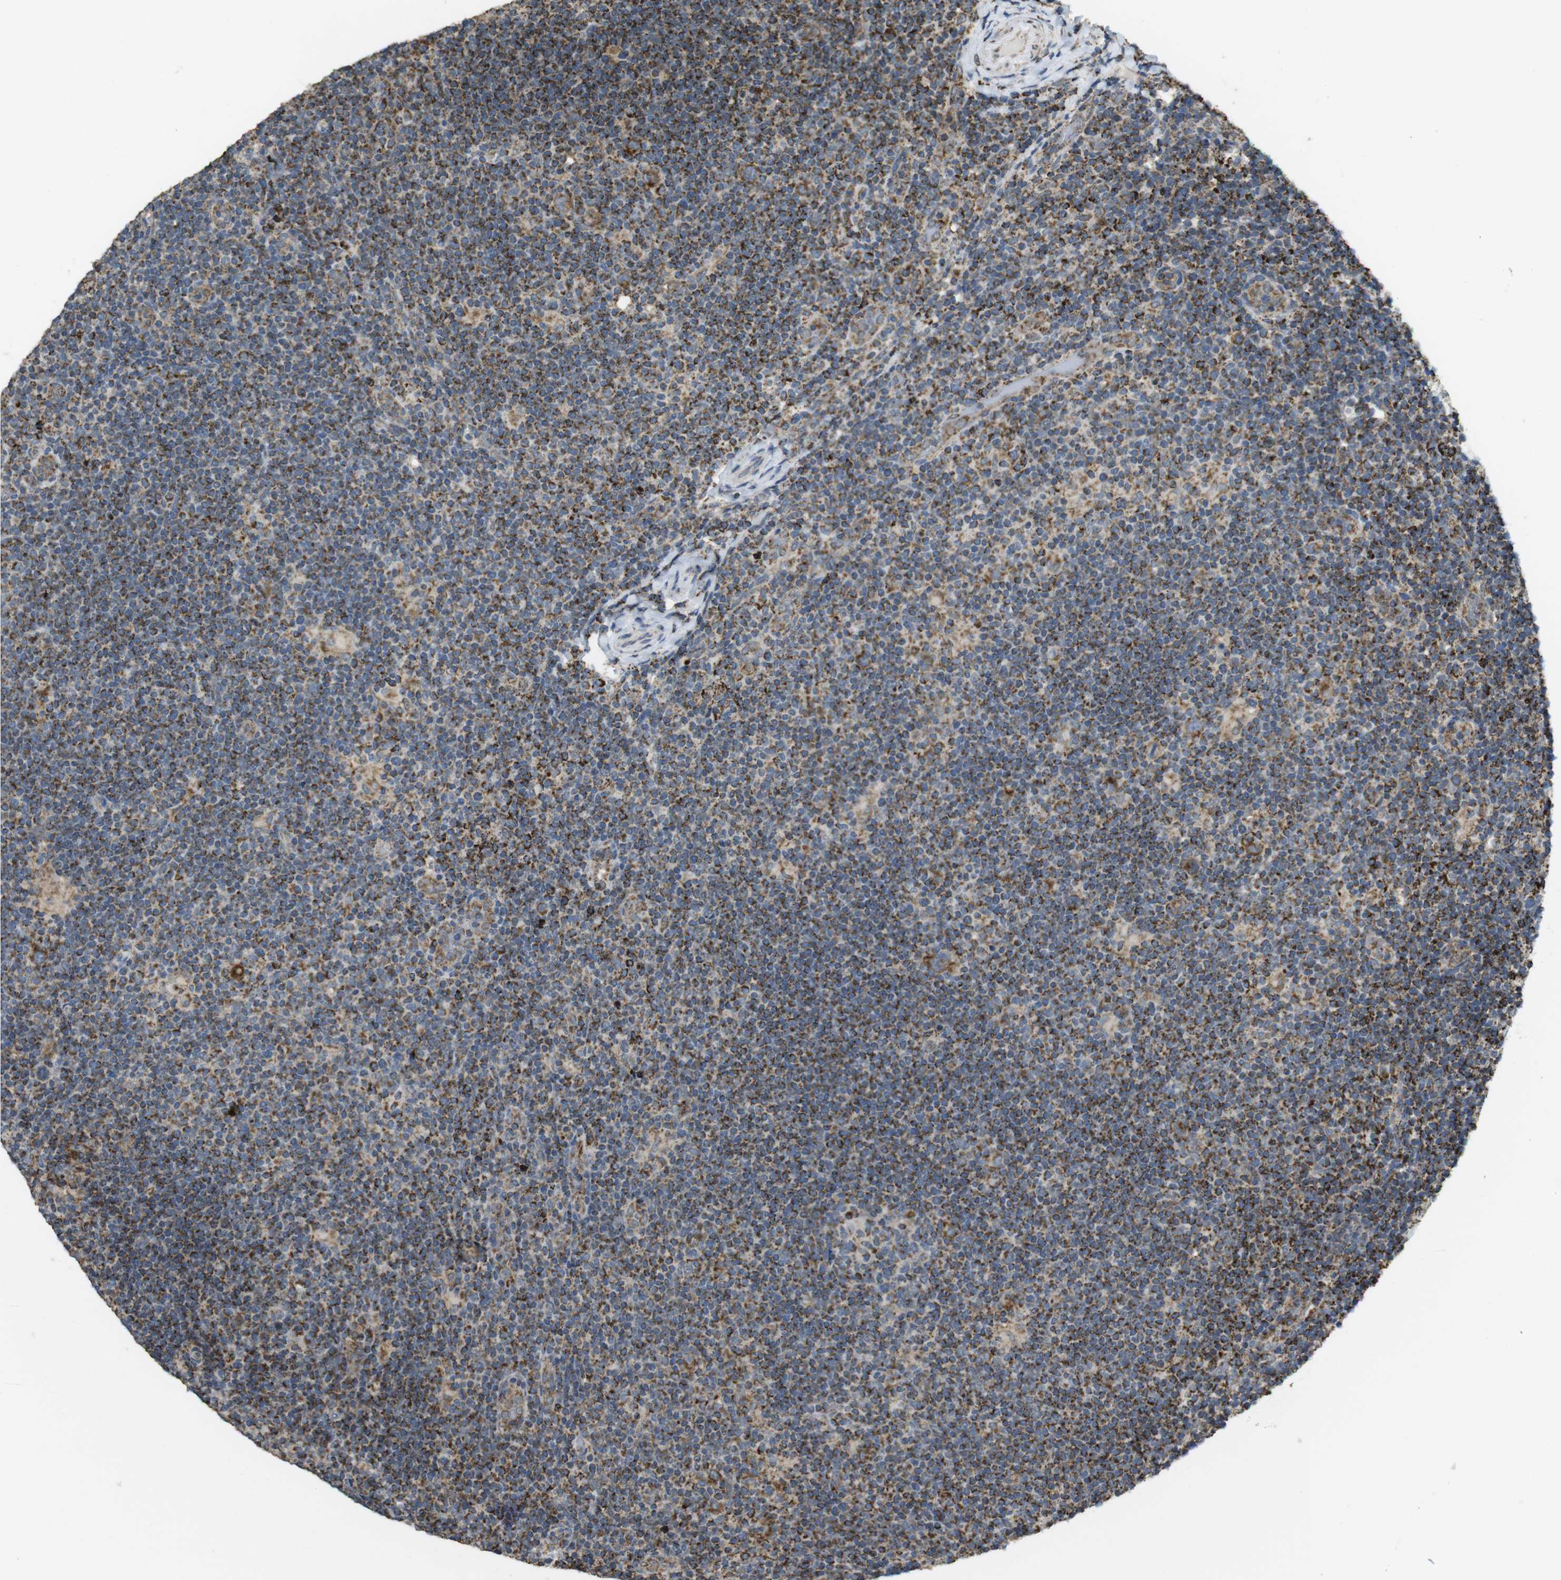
{"staining": {"intensity": "moderate", "quantity": "25%-75%", "location": "cytoplasmic/membranous"}, "tissue": "lymphoma", "cell_type": "Tumor cells", "image_type": "cancer", "snomed": [{"axis": "morphology", "description": "Hodgkin's disease, NOS"}, {"axis": "topography", "description": "Lymph node"}], "caption": "Lymphoma stained with DAB (3,3'-diaminobenzidine) IHC exhibits medium levels of moderate cytoplasmic/membranous positivity in approximately 25%-75% of tumor cells.", "gene": "CALHM2", "patient": {"sex": "female", "age": 57}}